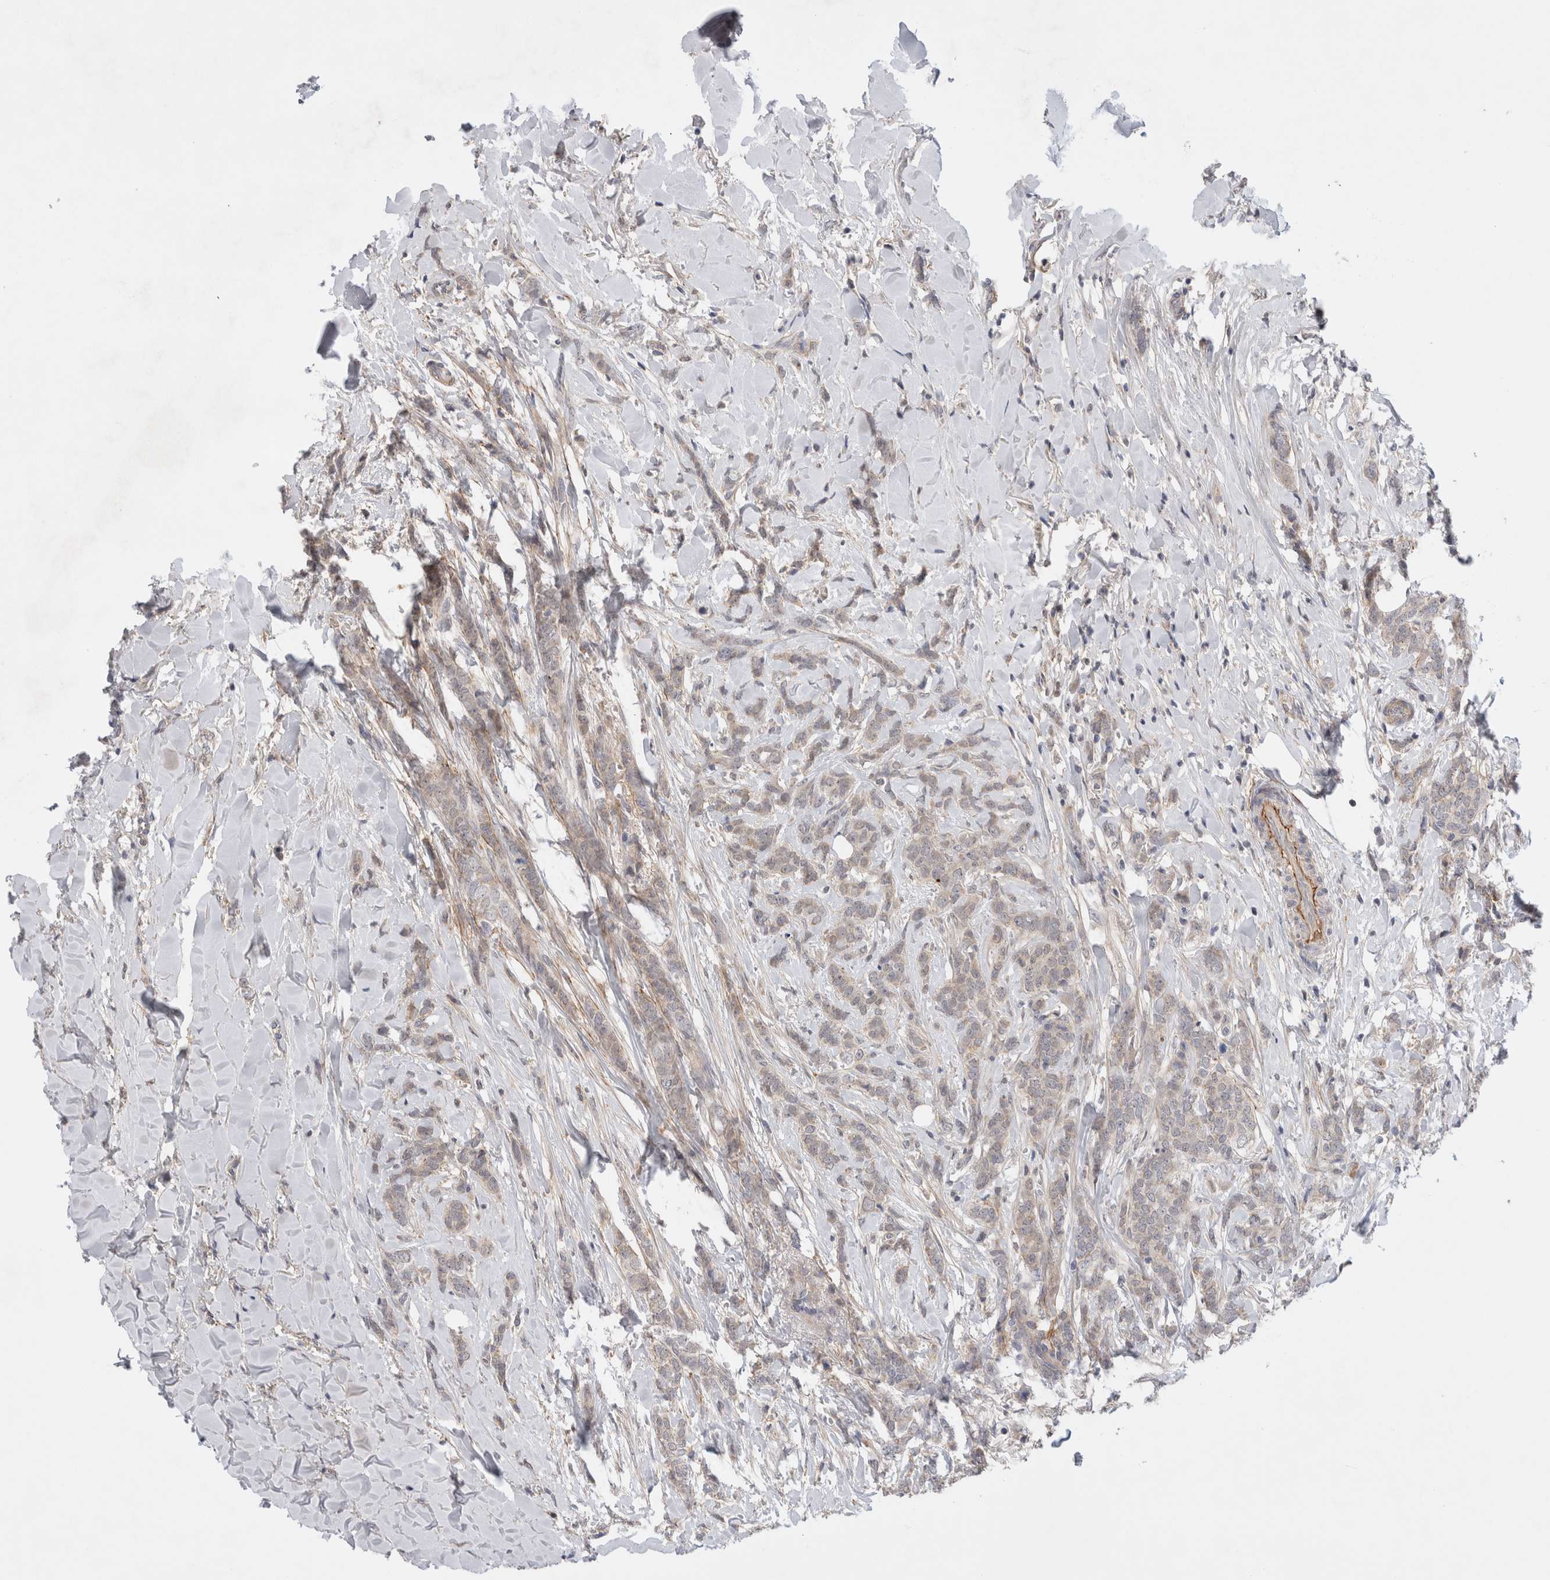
{"staining": {"intensity": "weak", "quantity": "<25%", "location": "cytoplasmic/membranous"}, "tissue": "breast cancer", "cell_type": "Tumor cells", "image_type": "cancer", "snomed": [{"axis": "morphology", "description": "Lobular carcinoma"}, {"axis": "topography", "description": "Skin"}, {"axis": "topography", "description": "Breast"}], "caption": "Tumor cells show no significant protein positivity in lobular carcinoma (breast).", "gene": "GSDMB", "patient": {"sex": "female", "age": 46}}